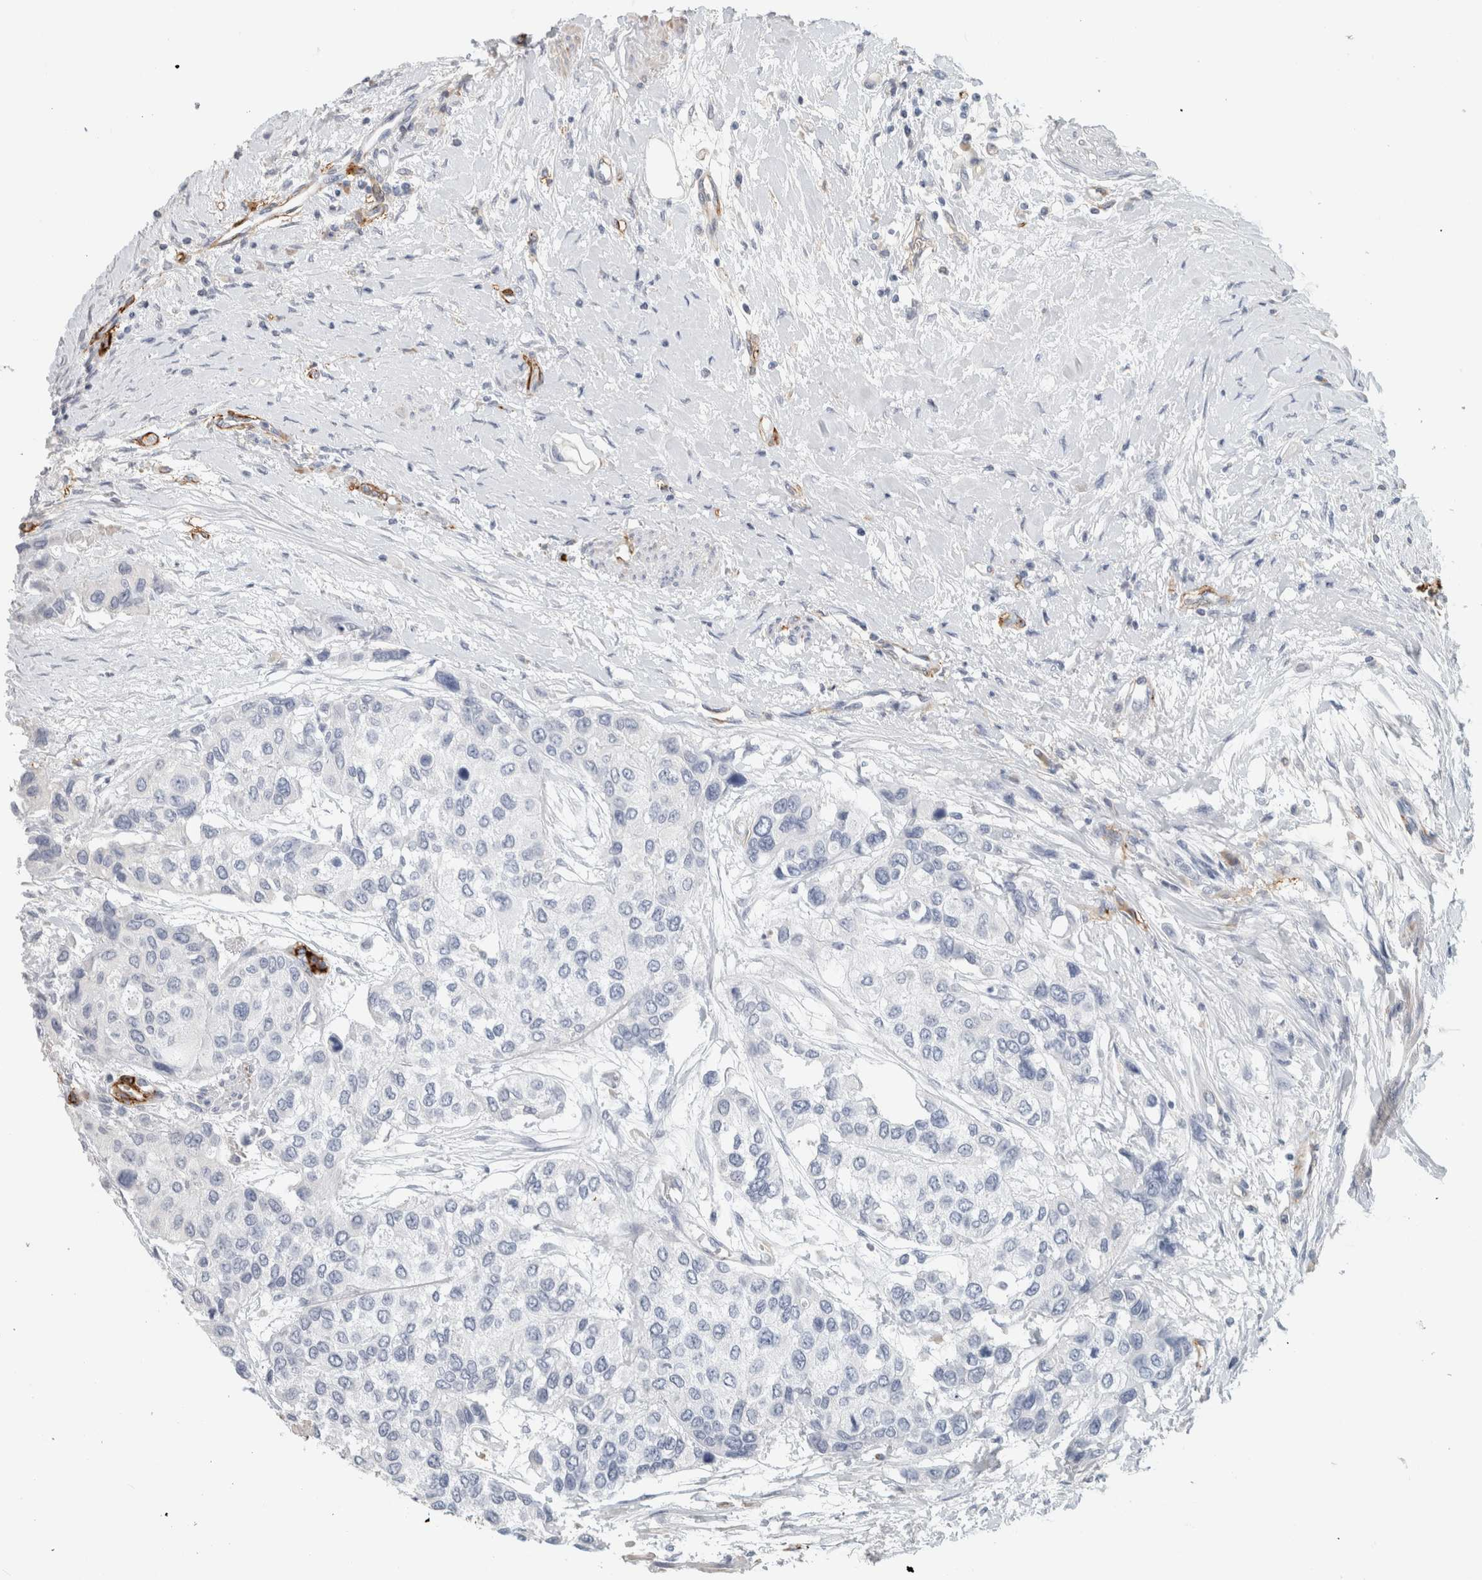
{"staining": {"intensity": "negative", "quantity": "none", "location": "none"}, "tissue": "urothelial cancer", "cell_type": "Tumor cells", "image_type": "cancer", "snomed": [{"axis": "morphology", "description": "Urothelial carcinoma, High grade"}, {"axis": "topography", "description": "Urinary bladder"}], "caption": "Tumor cells show no significant protein positivity in urothelial cancer.", "gene": "CD36", "patient": {"sex": "female", "age": 56}}